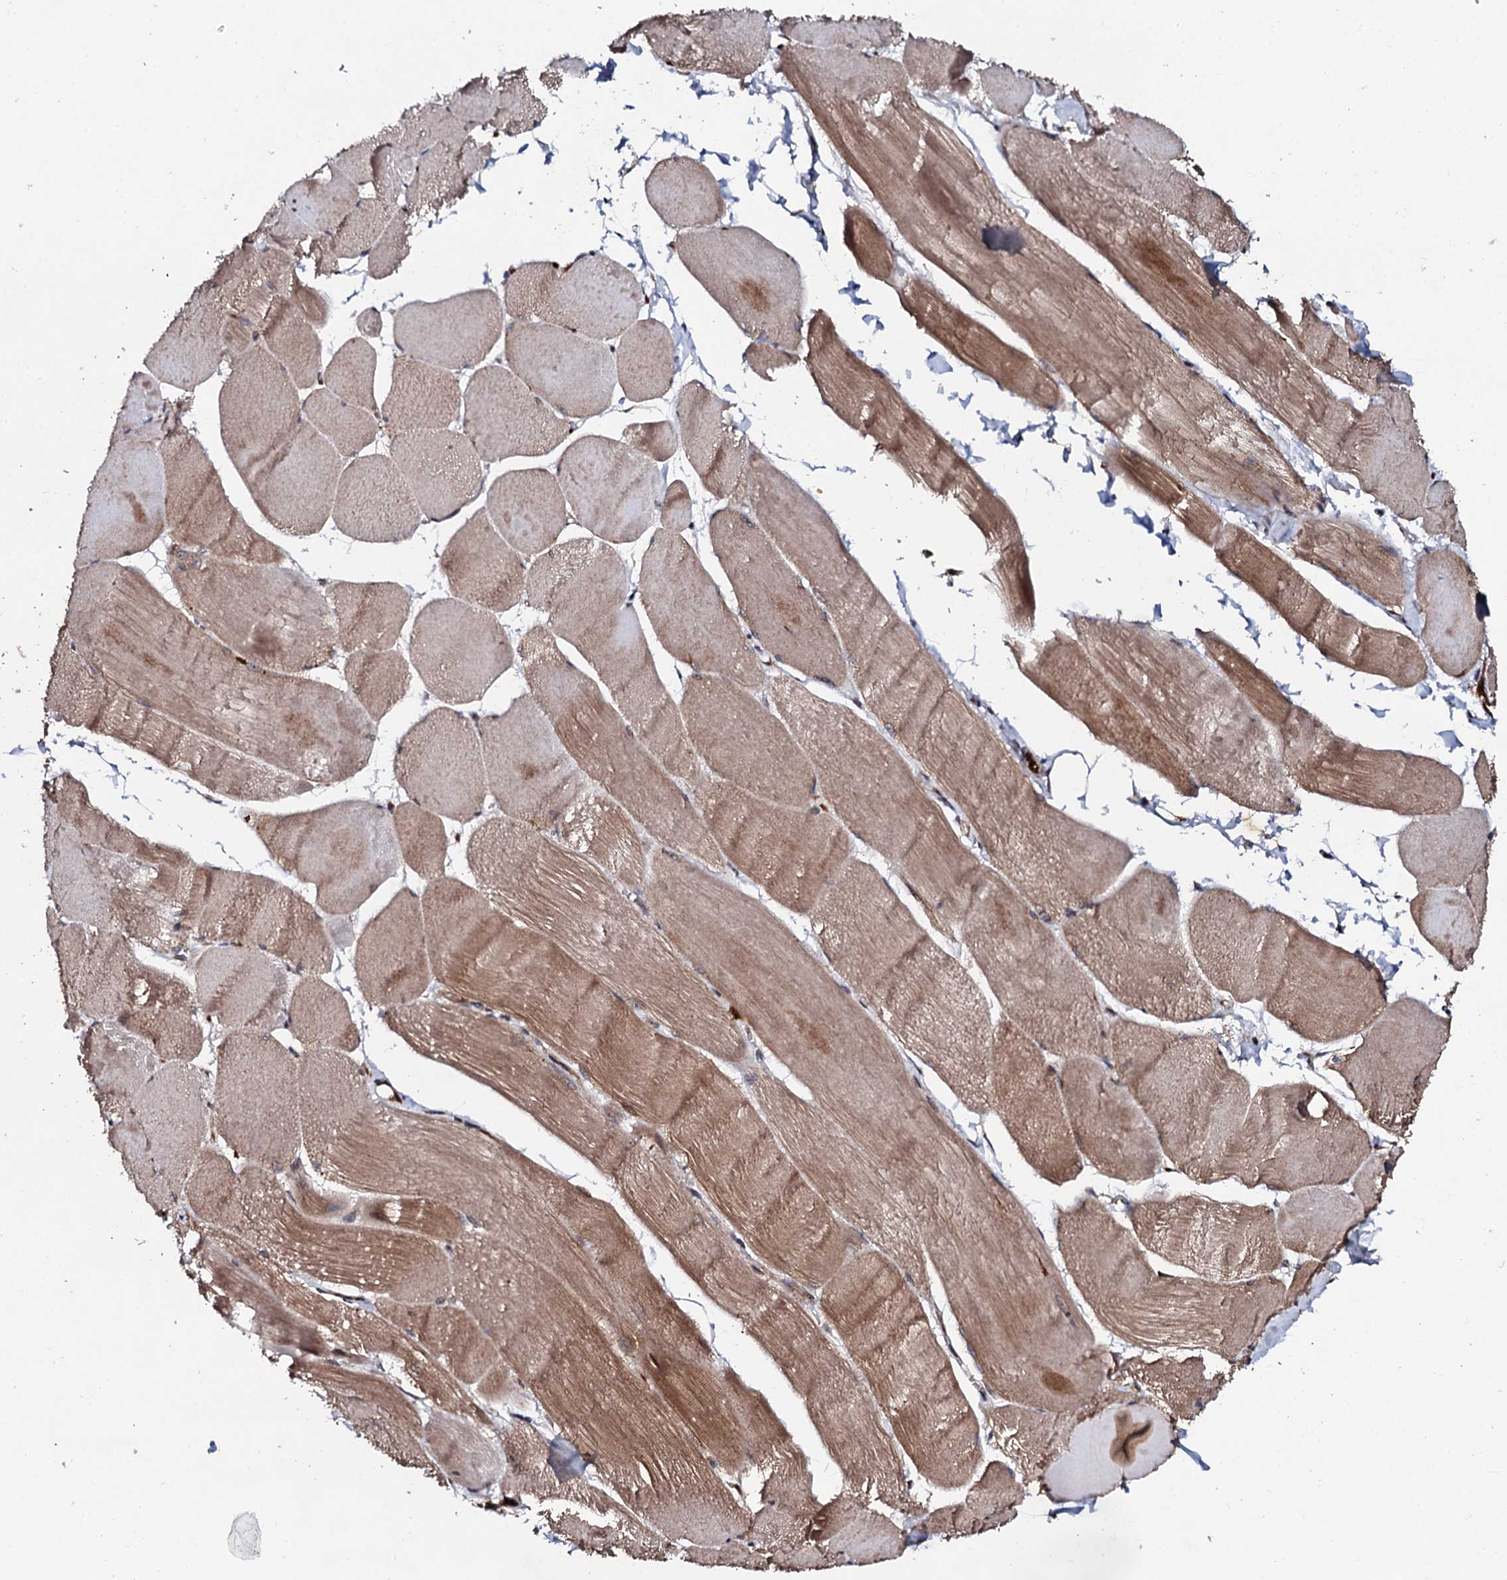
{"staining": {"intensity": "moderate", "quantity": ">75%", "location": "cytoplasmic/membranous"}, "tissue": "skeletal muscle", "cell_type": "Myocytes", "image_type": "normal", "snomed": [{"axis": "morphology", "description": "Normal tissue, NOS"}, {"axis": "morphology", "description": "Basal cell carcinoma"}, {"axis": "topography", "description": "Skeletal muscle"}], "caption": "High-power microscopy captured an immunohistochemistry micrograph of unremarkable skeletal muscle, revealing moderate cytoplasmic/membranous positivity in about >75% of myocytes.", "gene": "FAM111A", "patient": {"sex": "female", "age": 64}}